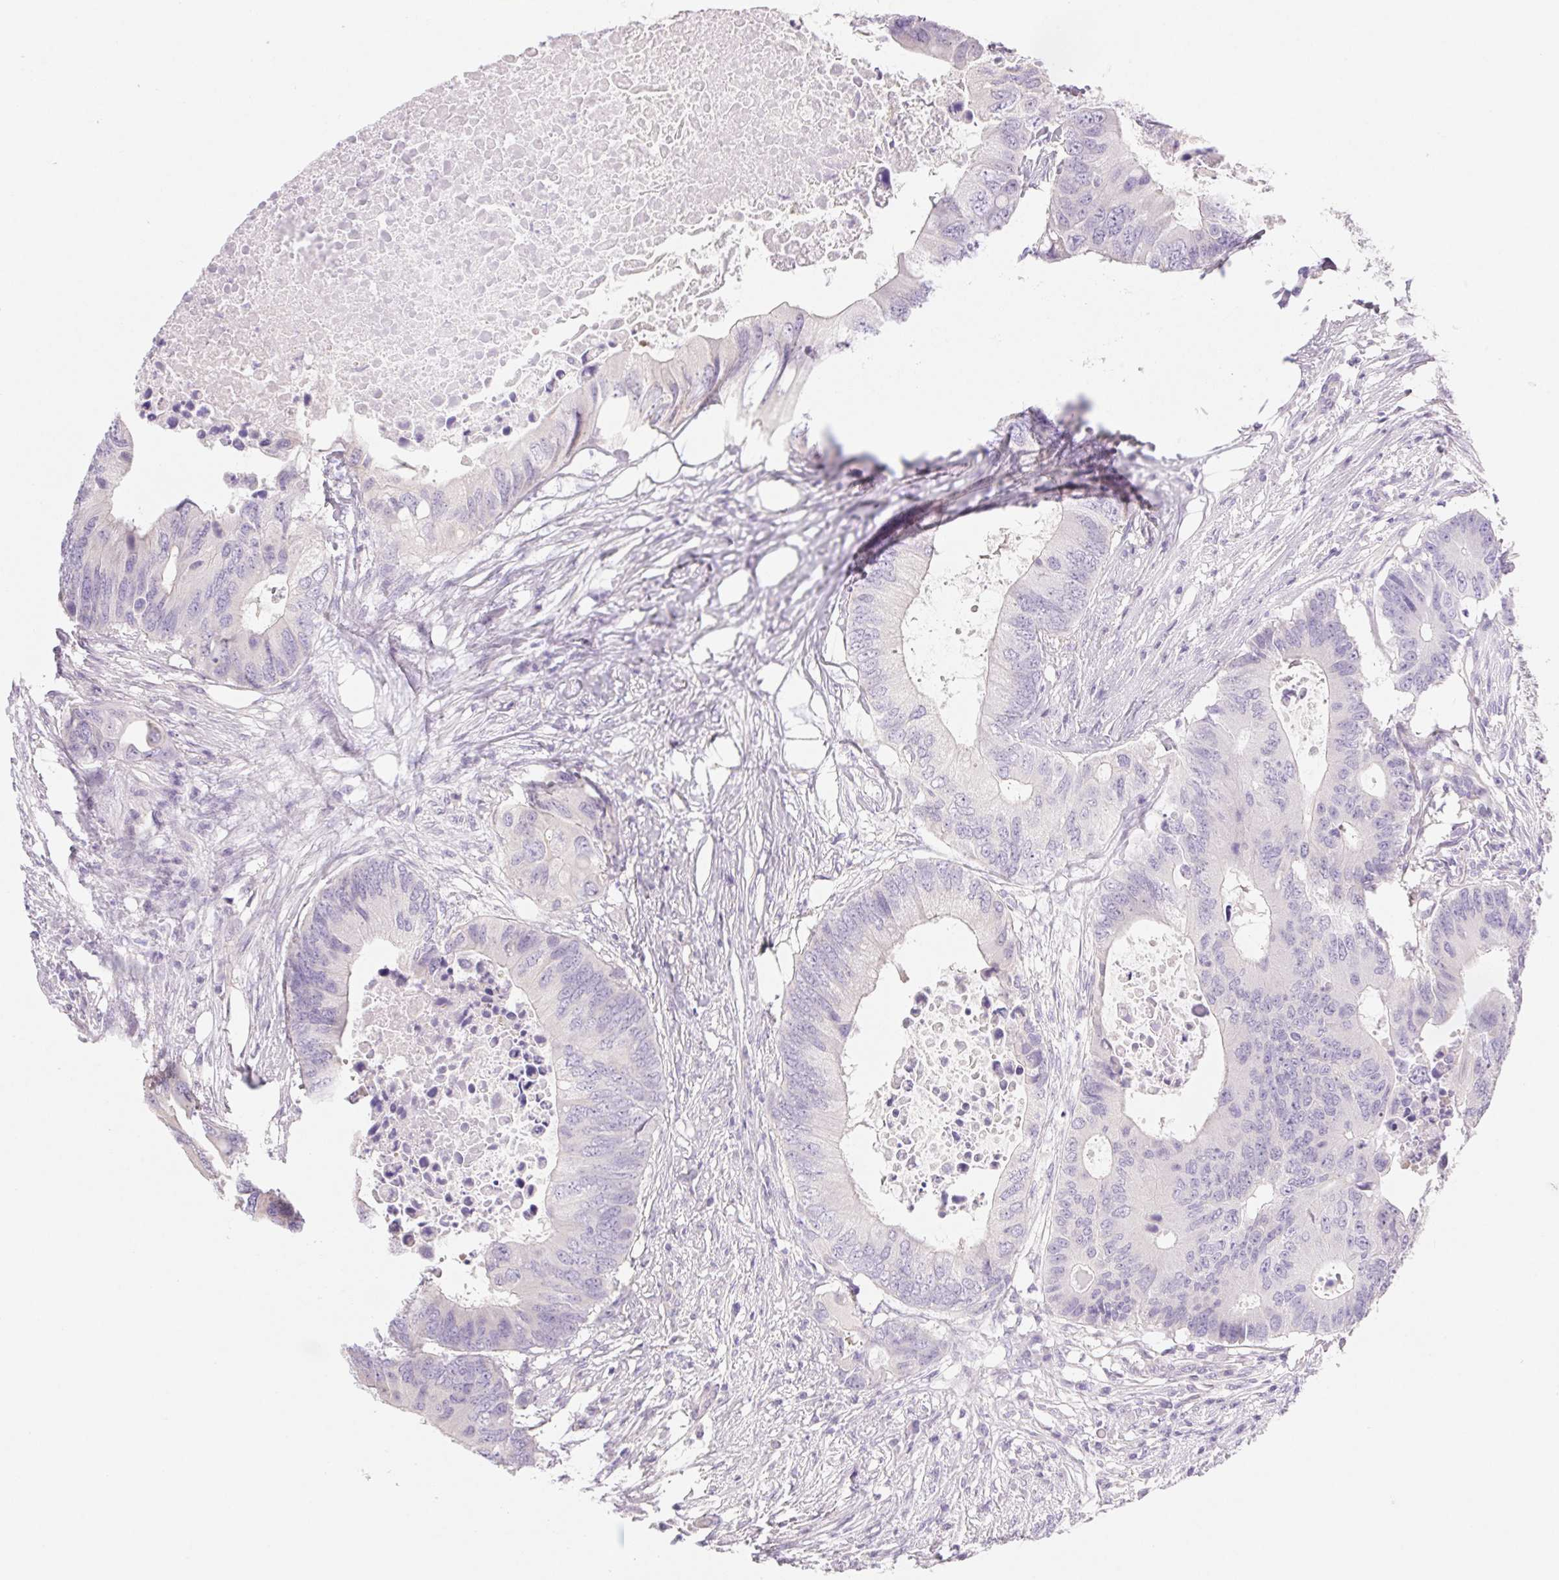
{"staining": {"intensity": "negative", "quantity": "none", "location": "none"}, "tissue": "colorectal cancer", "cell_type": "Tumor cells", "image_type": "cancer", "snomed": [{"axis": "morphology", "description": "Adenocarcinoma, NOS"}, {"axis": "topography", "description": "Colon"}], "caption": "This is an IHC histopathology image of human colorectal cancer (adenocarcinoma). There is no staining in tumor cells.", "gene": "CTNND2", "patient": {"sex": "male", "age": 71}}